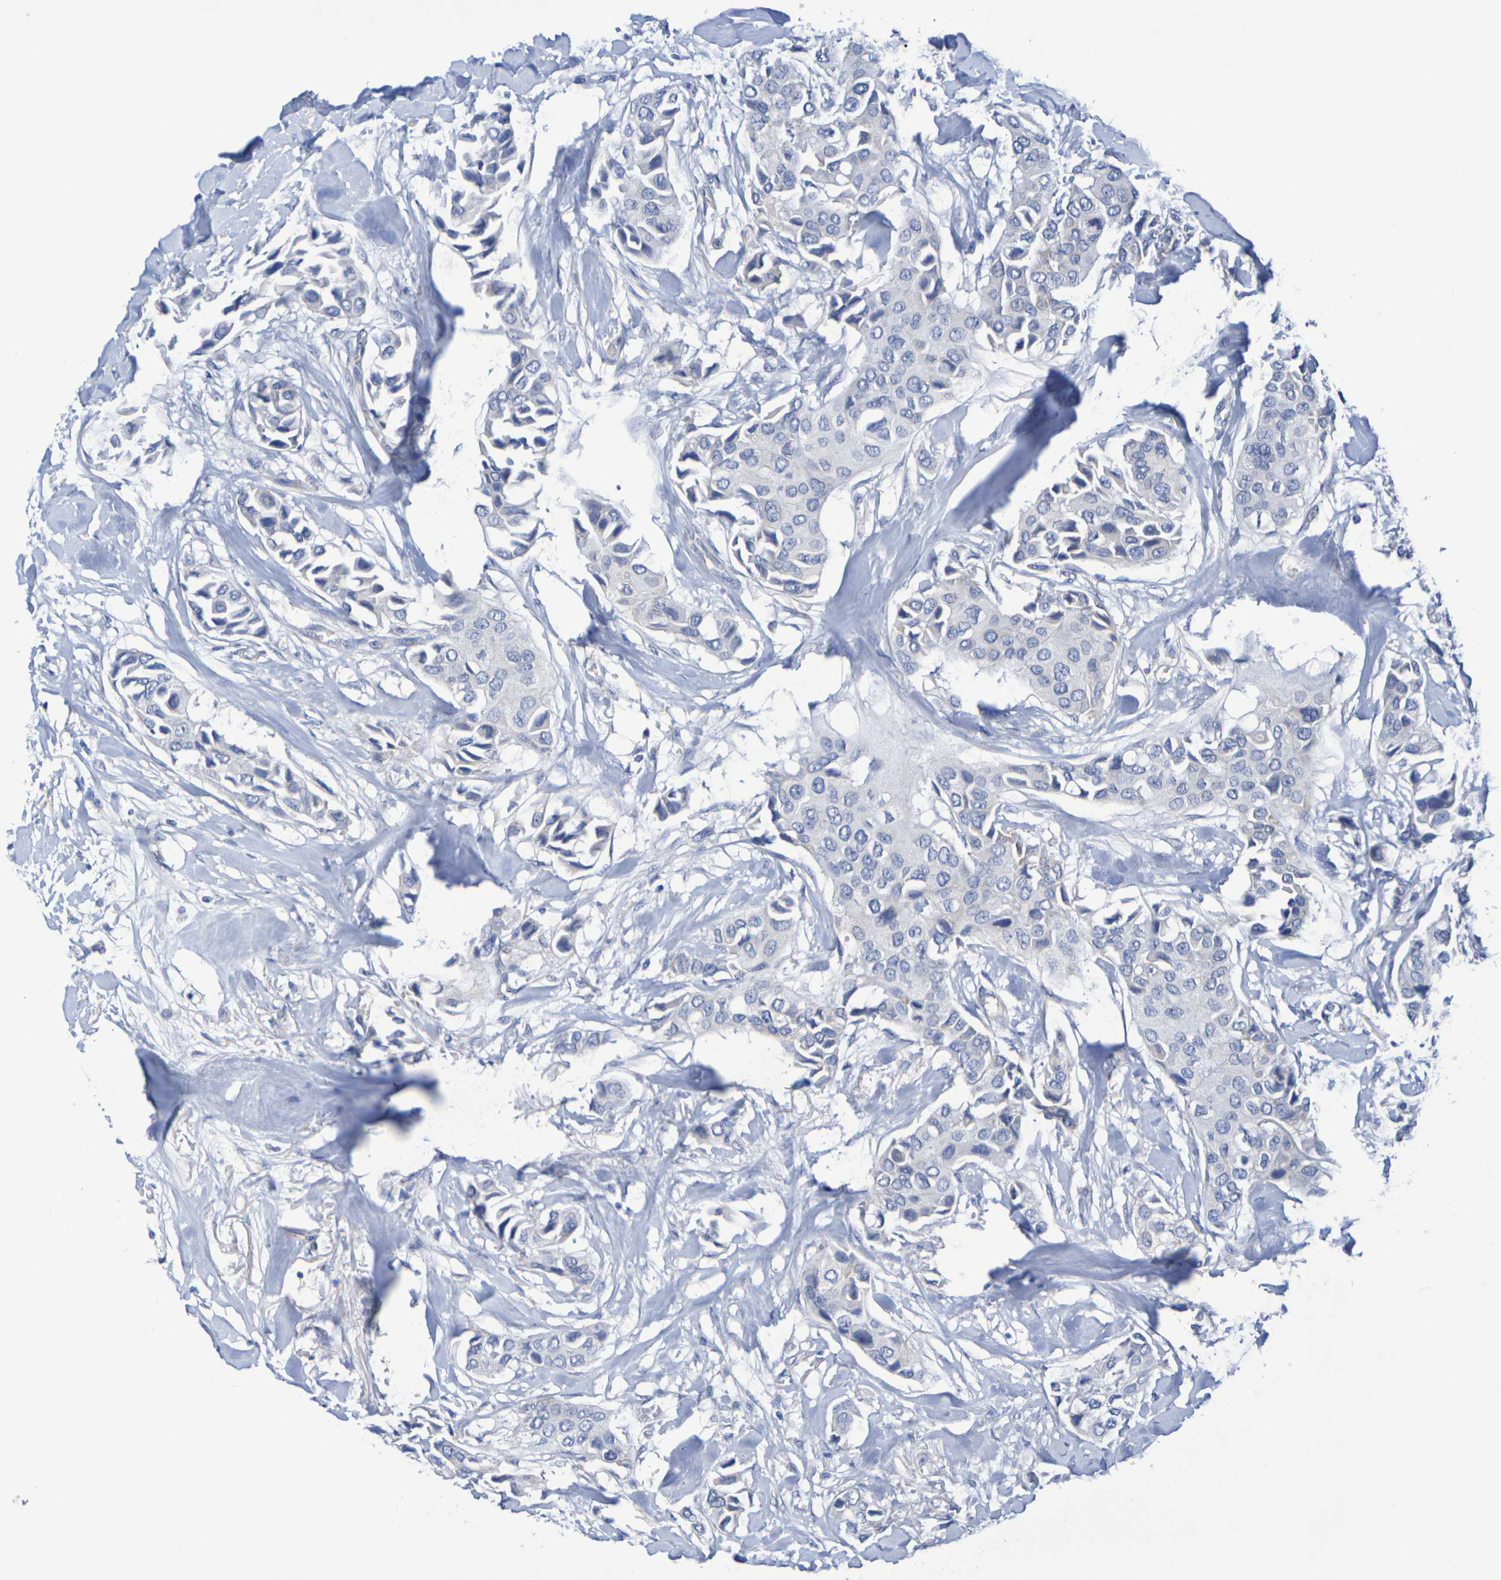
{"staining": {"intensity": "negative", "quantity": "none", "location": "none"}, "tissue": "breast cancer", "cell_type": "Tumor cells", "image_type": "cancer", "snomed": [{"axis": "morphology", "description": "Duct carcinoma"}, {"axis": "topography", "description": "Breast"}], "caption": "Breast infiltrating ductal carcinoma was stained to show a protein in brown. There is no significant expression in tumor cells. (DAB (3,3'-diaminobenzidine) IHC visualized using brightfield microscopy, high magnification).", "gene": "TMCC3", "patient": {"sex": "female", "age": 80}}